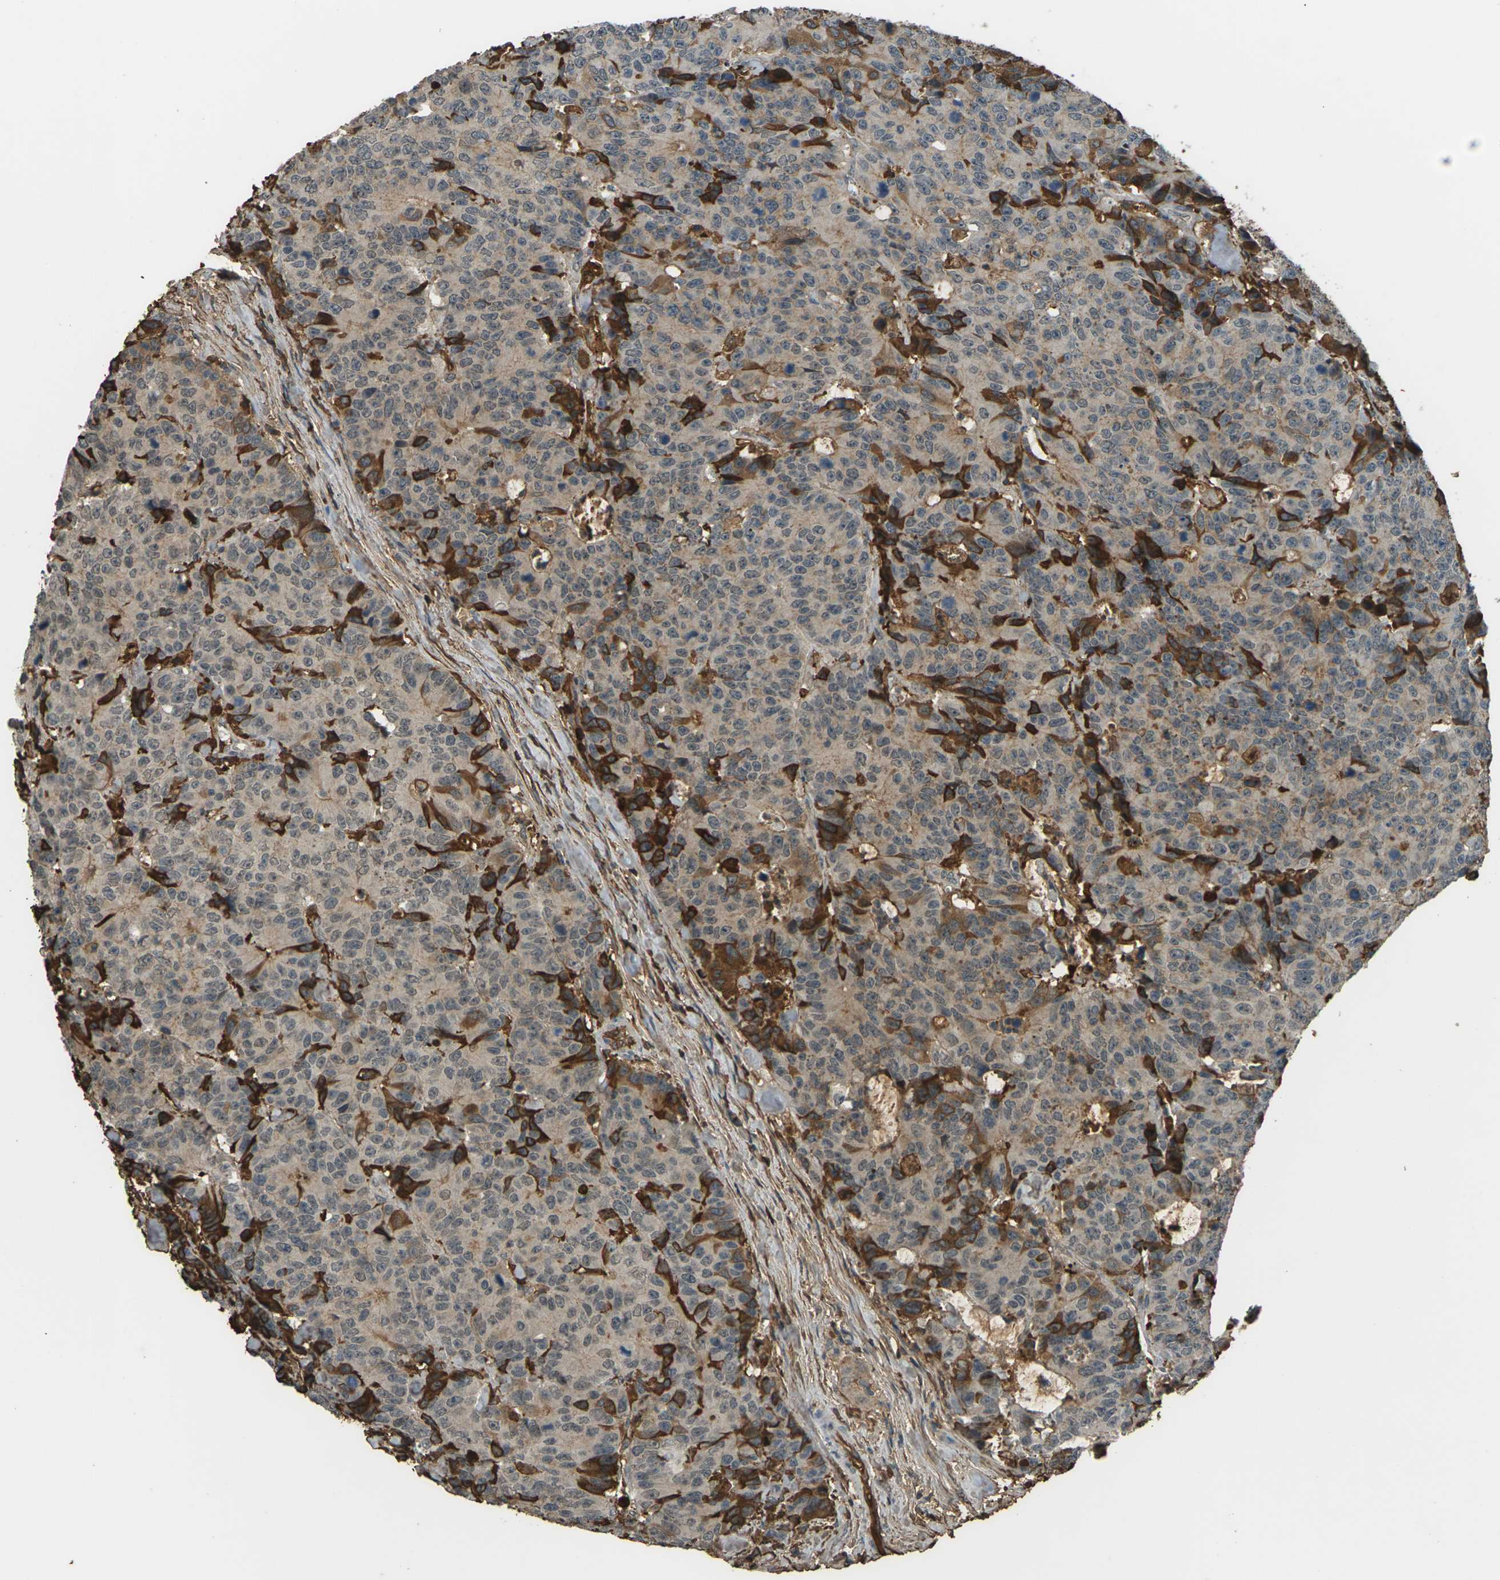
{"staining": {"intensity": "strong", "quantity": "<25%", "location": "cytoplasmic/membranous"}, "tissue": "colorectal cancer", "cell_type": "Tumor cells", "image_type": "cancer", "snomed": [{"axis": "morphology", "description": "Adenocarcinoma, NOS"}, {"axis": "topography", "description": "Colon"}], "caption": "Strong cytoplasmic/membranous positivity for a protein is present in about <25% of tumor cells of colorectal cancer using IHC.", "gene": "CYP1B1", "patient": {"sex": "female", "age": 86}}